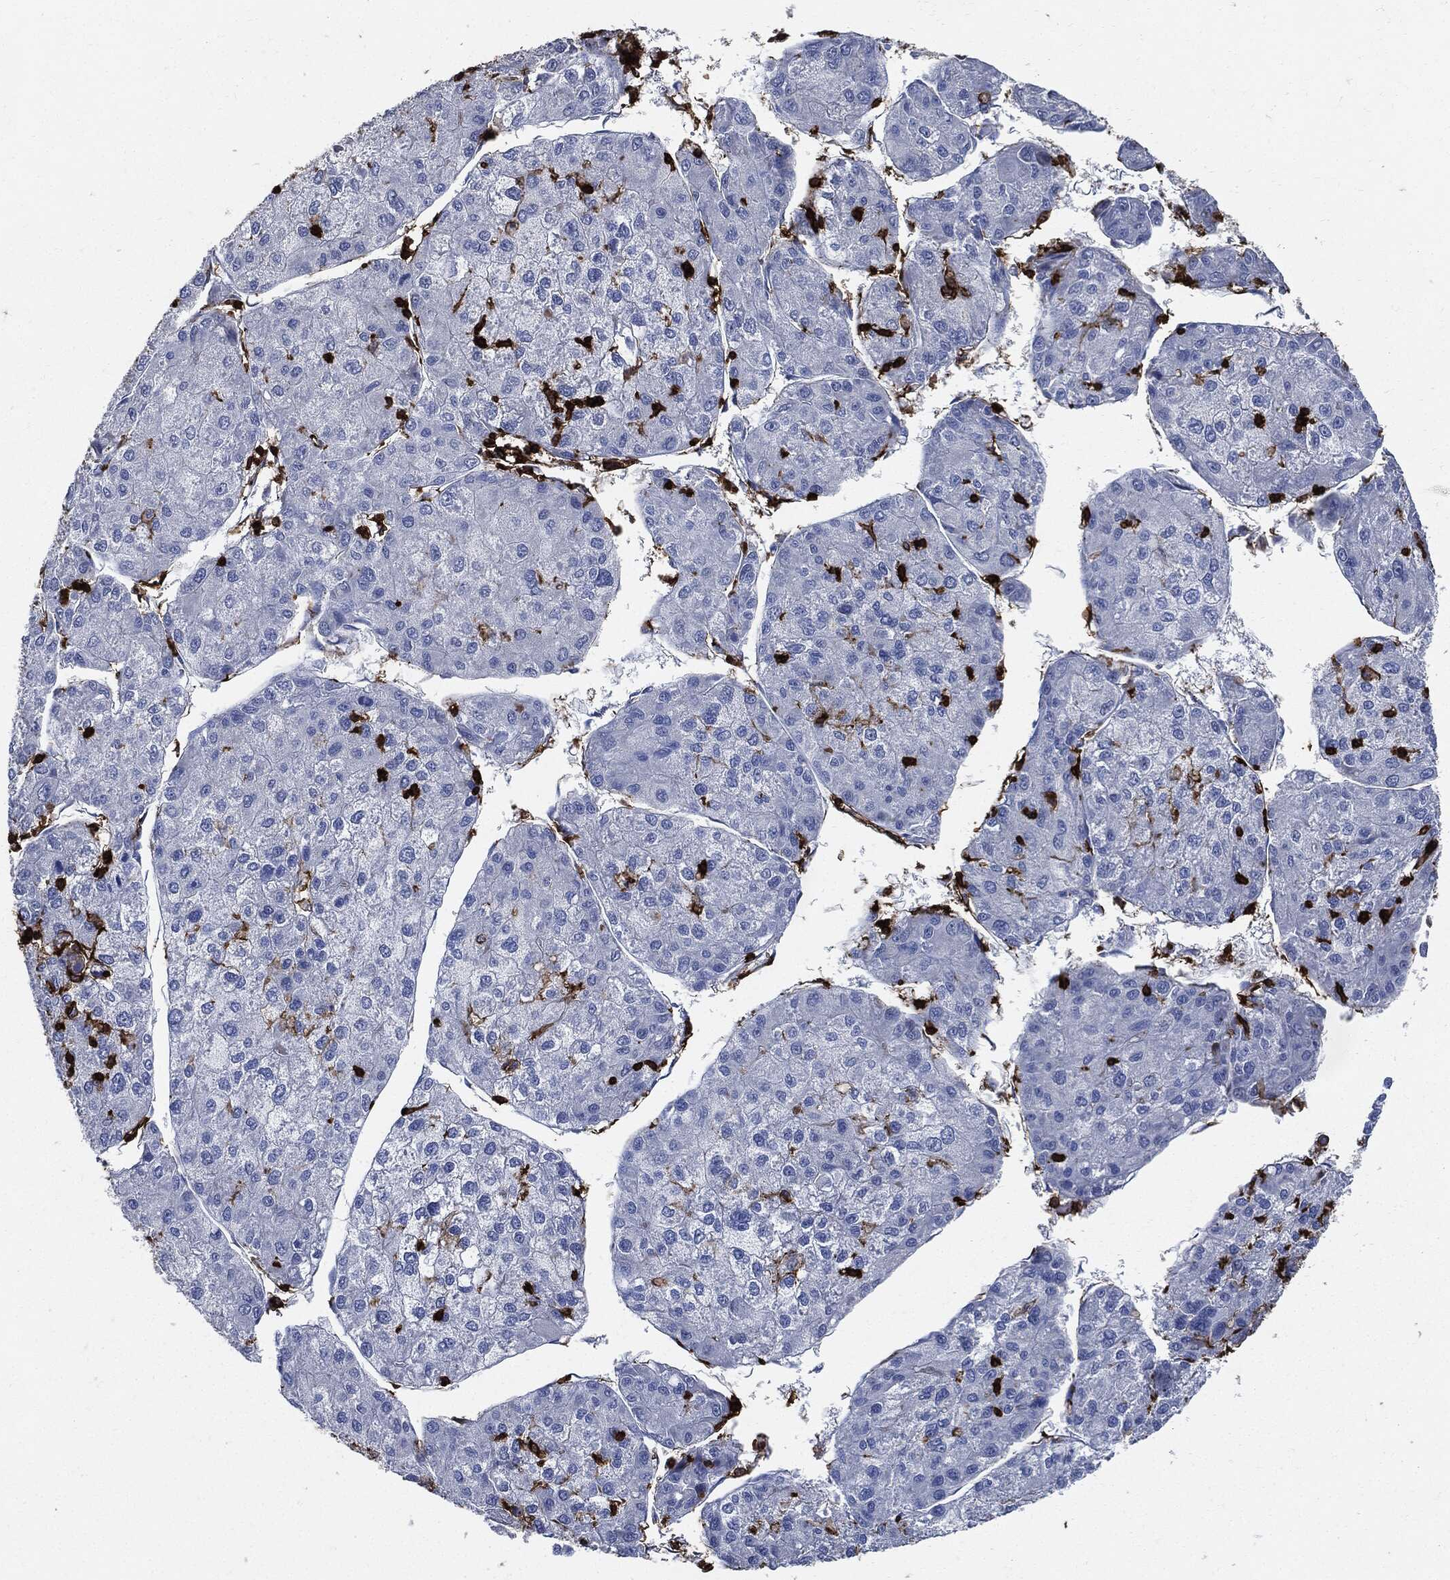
{"staining": {"intensity": "negative", "quantity": "none", "location": "none"}, "tissue": "liver cancer", "cell_type": "Tumor cells", "image_type": "cancer", "snomed": [{"axis": "morphology", "description": "Carcinoma, Hepatocellular, NOS"}, {"axis": "topography", "description": "Liver"}], "caption": "Immunohistochemical staining of liver cancer reveals no significant positivity in tumor cells.", "gene": "PTPRC", "patient": {"sex": "male", "age": 43}}